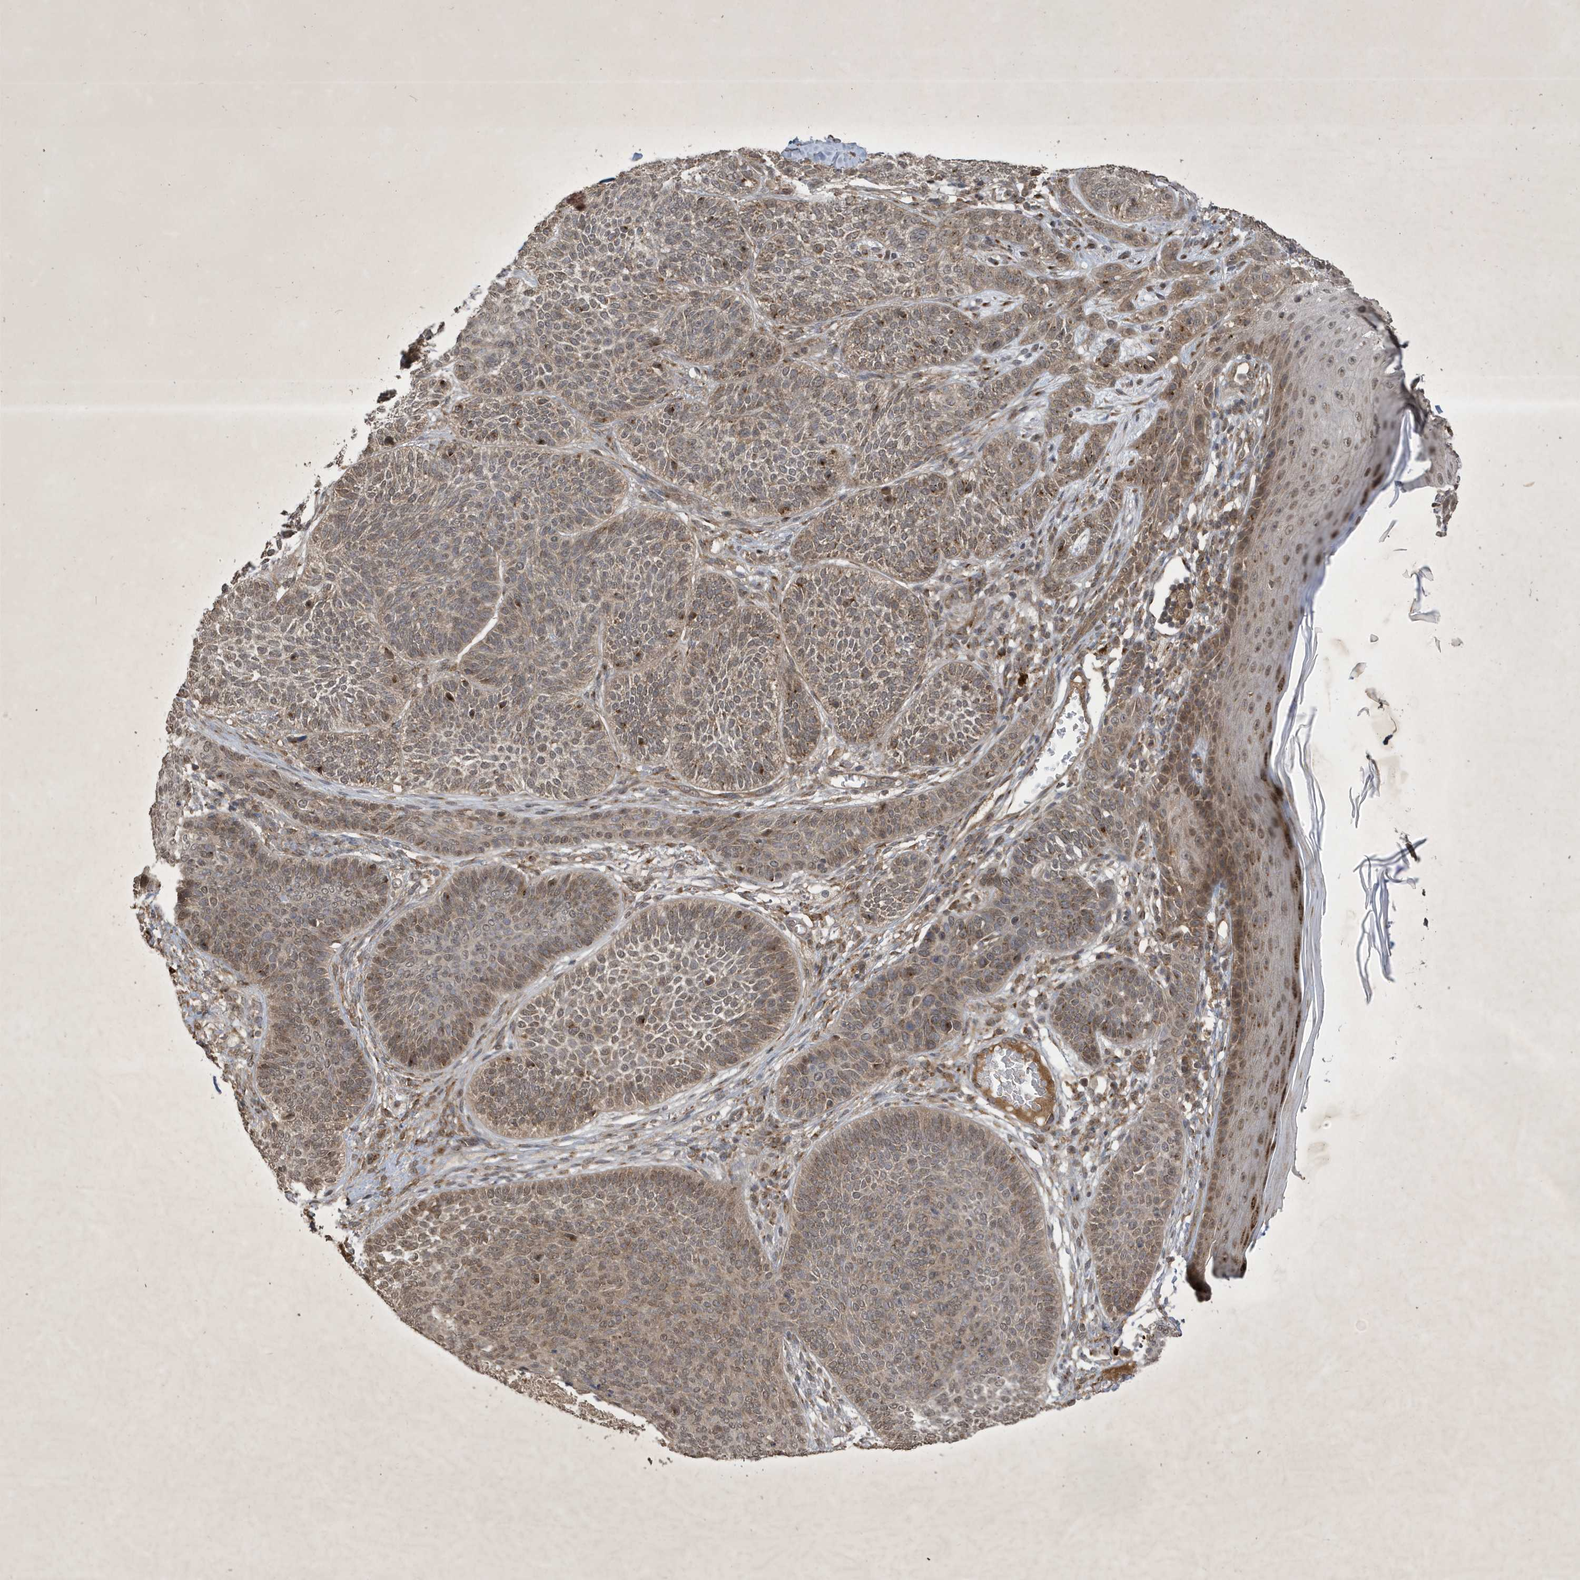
{"staining": {"intensity": "moderate", "quantity": ">75%", "location": "cytoplasmic/membranous,nuclear"}, "tissue": "skin cancer", "cell_type": "Tumor cells", "image_type": "cancer", "snomed": [{"axis": "morphology", "description": "Basal cell carcinoma"}, {"axis": "topography", "description": "Skin"}], "caption": "Immunohistochemistry (IHC) of human skin cancer (basal cell carcinoma) demonstrates medium levels of moderate cytoplasmic/membranous and nuclear staining in approximately >75% of tumor cells.", "gene": "STX10", "patient": {"sex": "male", "age": 85}}